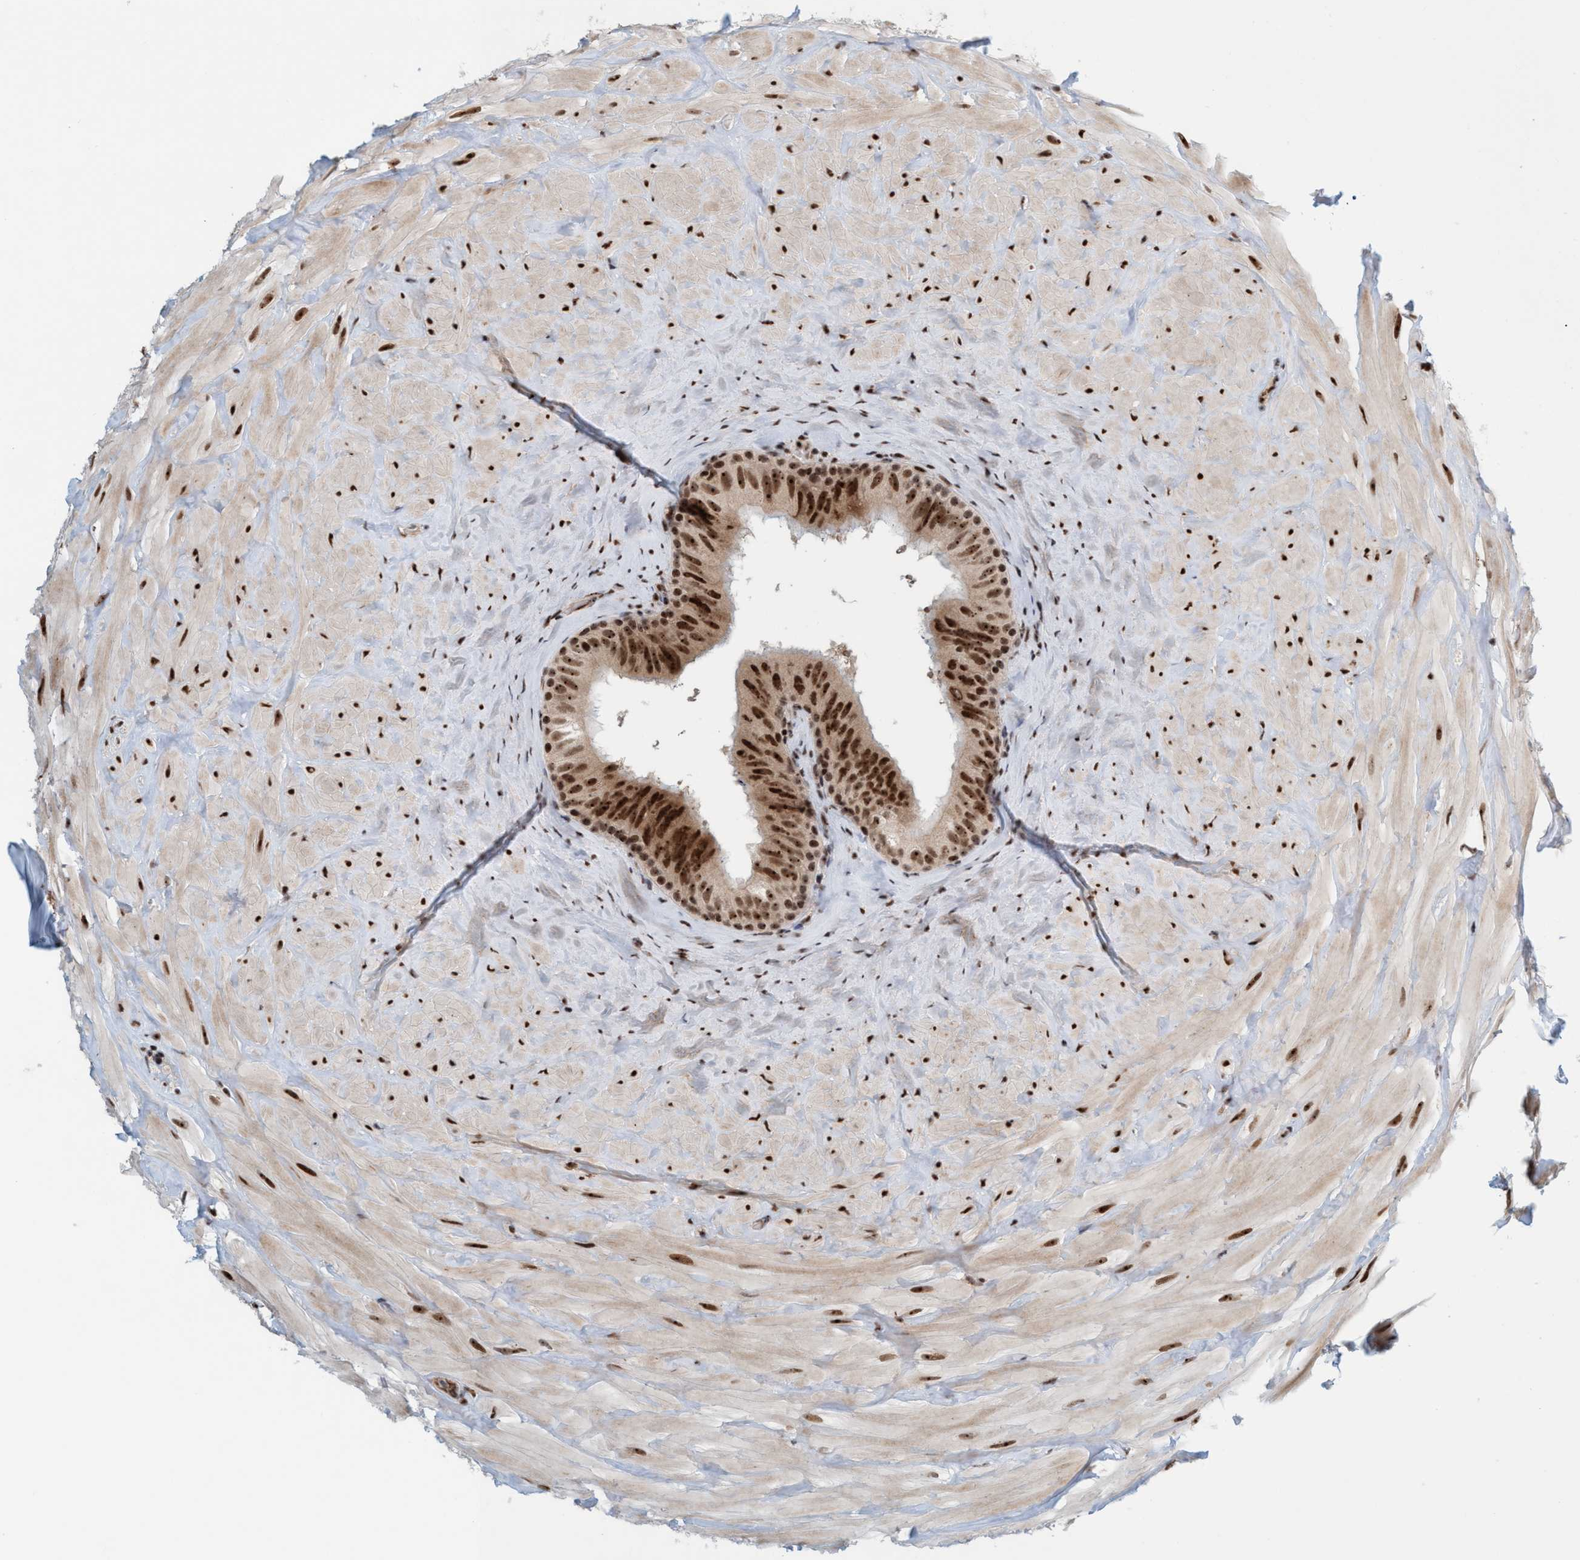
{"staining": {"intensity": "strong", "quantity": ">75%", "location": "nuclear"}, "tissue": "epididymis", "cell_type": "Glandular cells", "image_type": "normal", "snomed": [{"axis": "morphology", "description": "Normal tissue, NOS"}, {"axis": "topography", "description": "Ureter, NOS"}], "caption": "Protein expression analysis of normal epididymis demonstrates strong nuclear positivity in about >75% of glandular cells.", "gene": "SMCR8", "patient": {"sex": "male", "age": 61}}